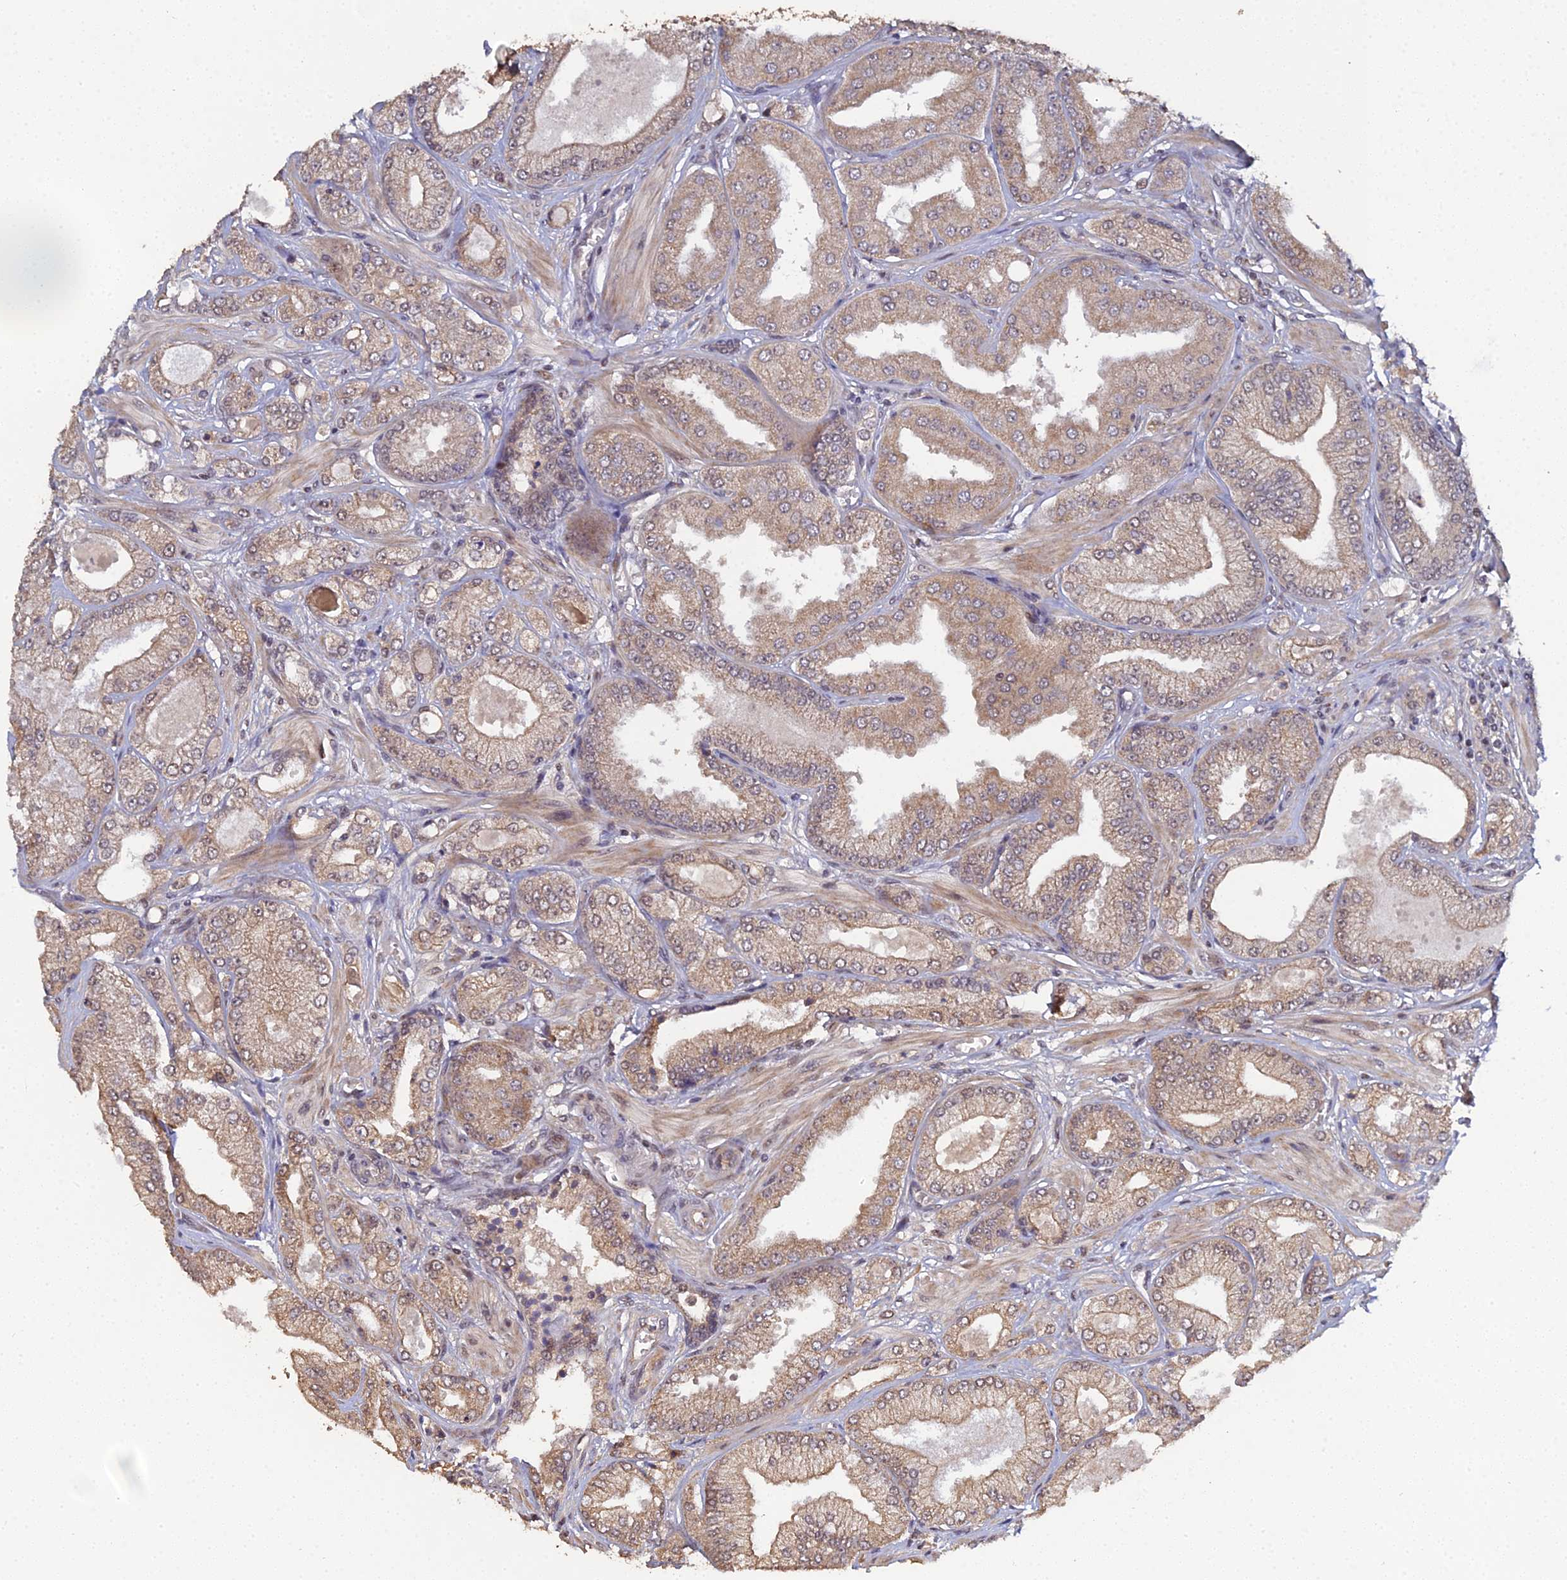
{"staining": {"intensity": "moderate", "quantity": ">75%", "location": "cytoplasmic/membranous,nuclear"}, "tissue": "prostate cancer", "cell_type": "Tumor cells", "image_type": "cancer", "snomed": [{"axis": "morphology", "description": "Adenocarcinoma, Low grade"}, {"axis": "topography", "description": "Prostate"}], "caption": "This is a photomicrograph of immunohistochemistry staining of prostate cancer (low-grade adenocarcinoma), which shows moderate positivity in the cytoplasmic/membranous and nuclear of tumor cells.", "gene": "ERCC5", "patient": {"sex": "male", "age": 55}}